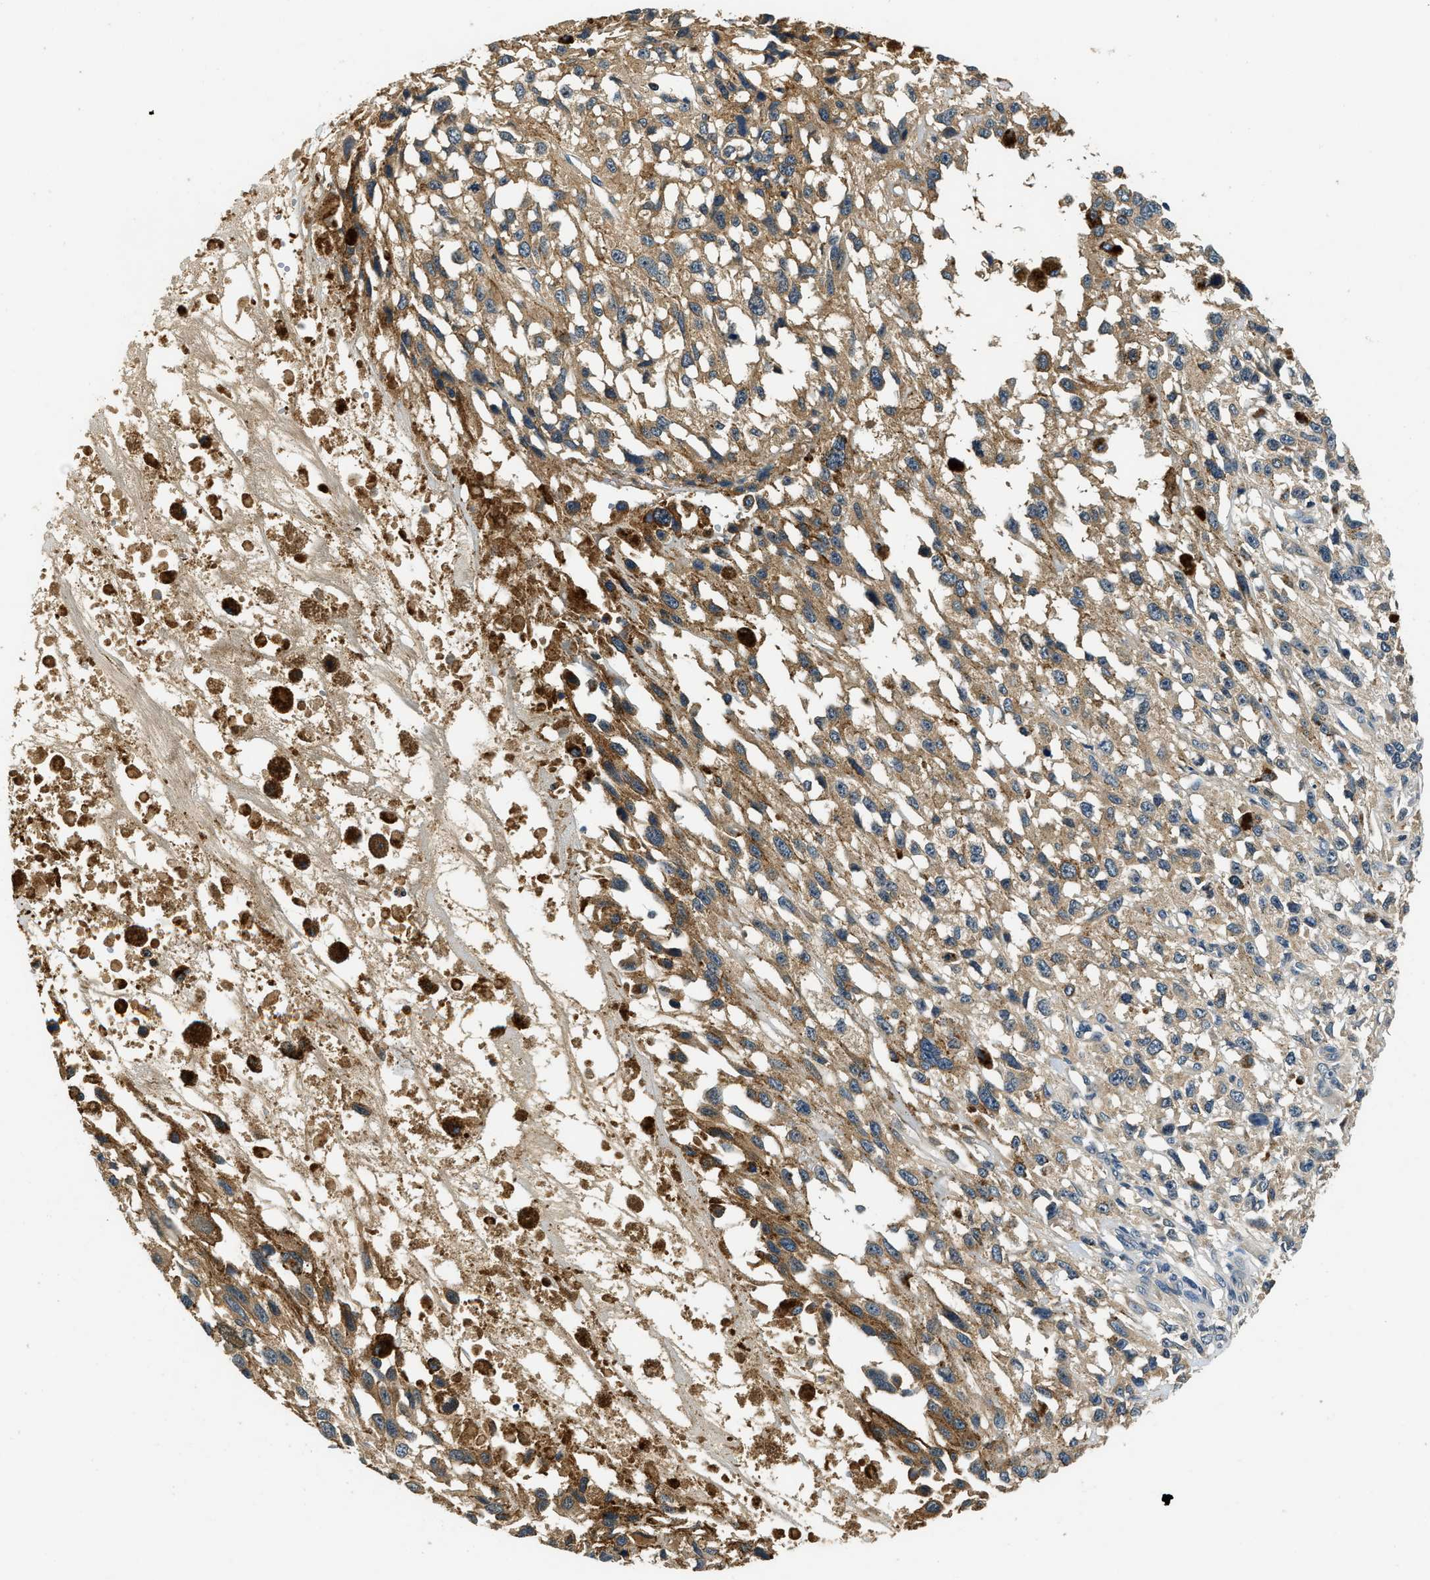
{"staining": {"intensity": "moderate", "quantity": "25%-75%", "location": "cytoplasmic/membranous"}, "tissue": "melanoma", "cell_type": "Tumor cells", "image_type": "cancer", "snomed": [{"axis": "morphology", "description": "Malignant melanoma, Metastatic site"}, {"axis": "topography", "description": "Lymph node"}], "caption": "Malignant melanoma (metastatic site) stained for a protein reveals moderate cytoplasmic/membranous positivity in tumor cells. The protein is shown in brown color, while the nuclei are stained blue.", "gene": "RESF1", "patient": {"sex": "male", "age": 59}}